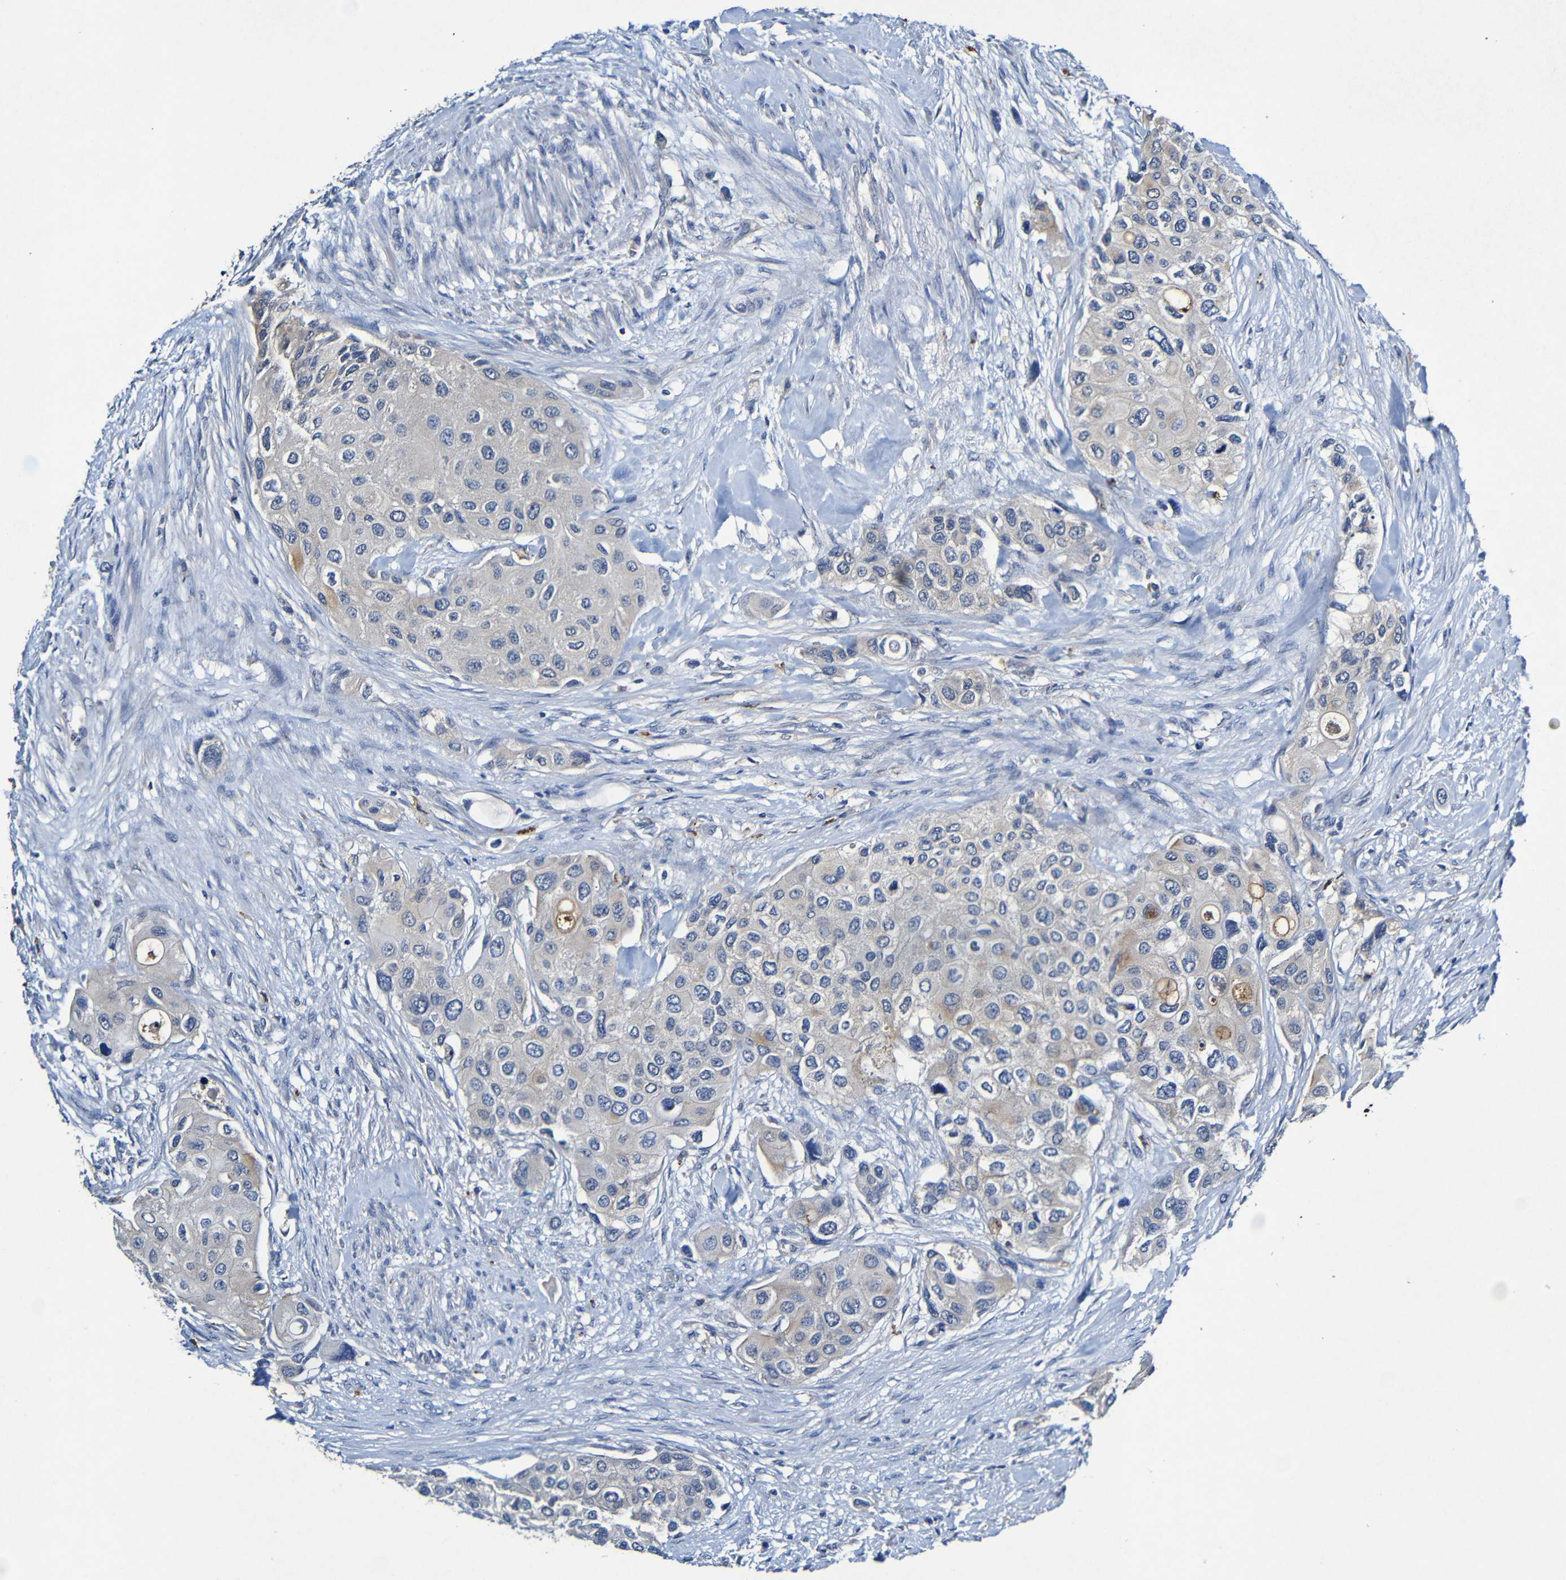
{"staining": {"intensity": "weak", "quantity": "25%-75%", "location": "cytoplasmic/membranous"}, "tissue": "urothelial cancer", "cell_type": "Tumor cells", "image_type": "cancer", "snomed": [{"axis": "morphology", "description": "Urothelial carcinoma, High grade"}, {"axis": "topography", "description": "Urinary bladder"}], "caption": "This is an image of IHC staining of high-grade urothelial carcinoma, which shows weak staining in the cytoplasmic/membranous of tumor cells.", "gene": "LRRC70", "patient": {"sex": "female", "age": 56}}